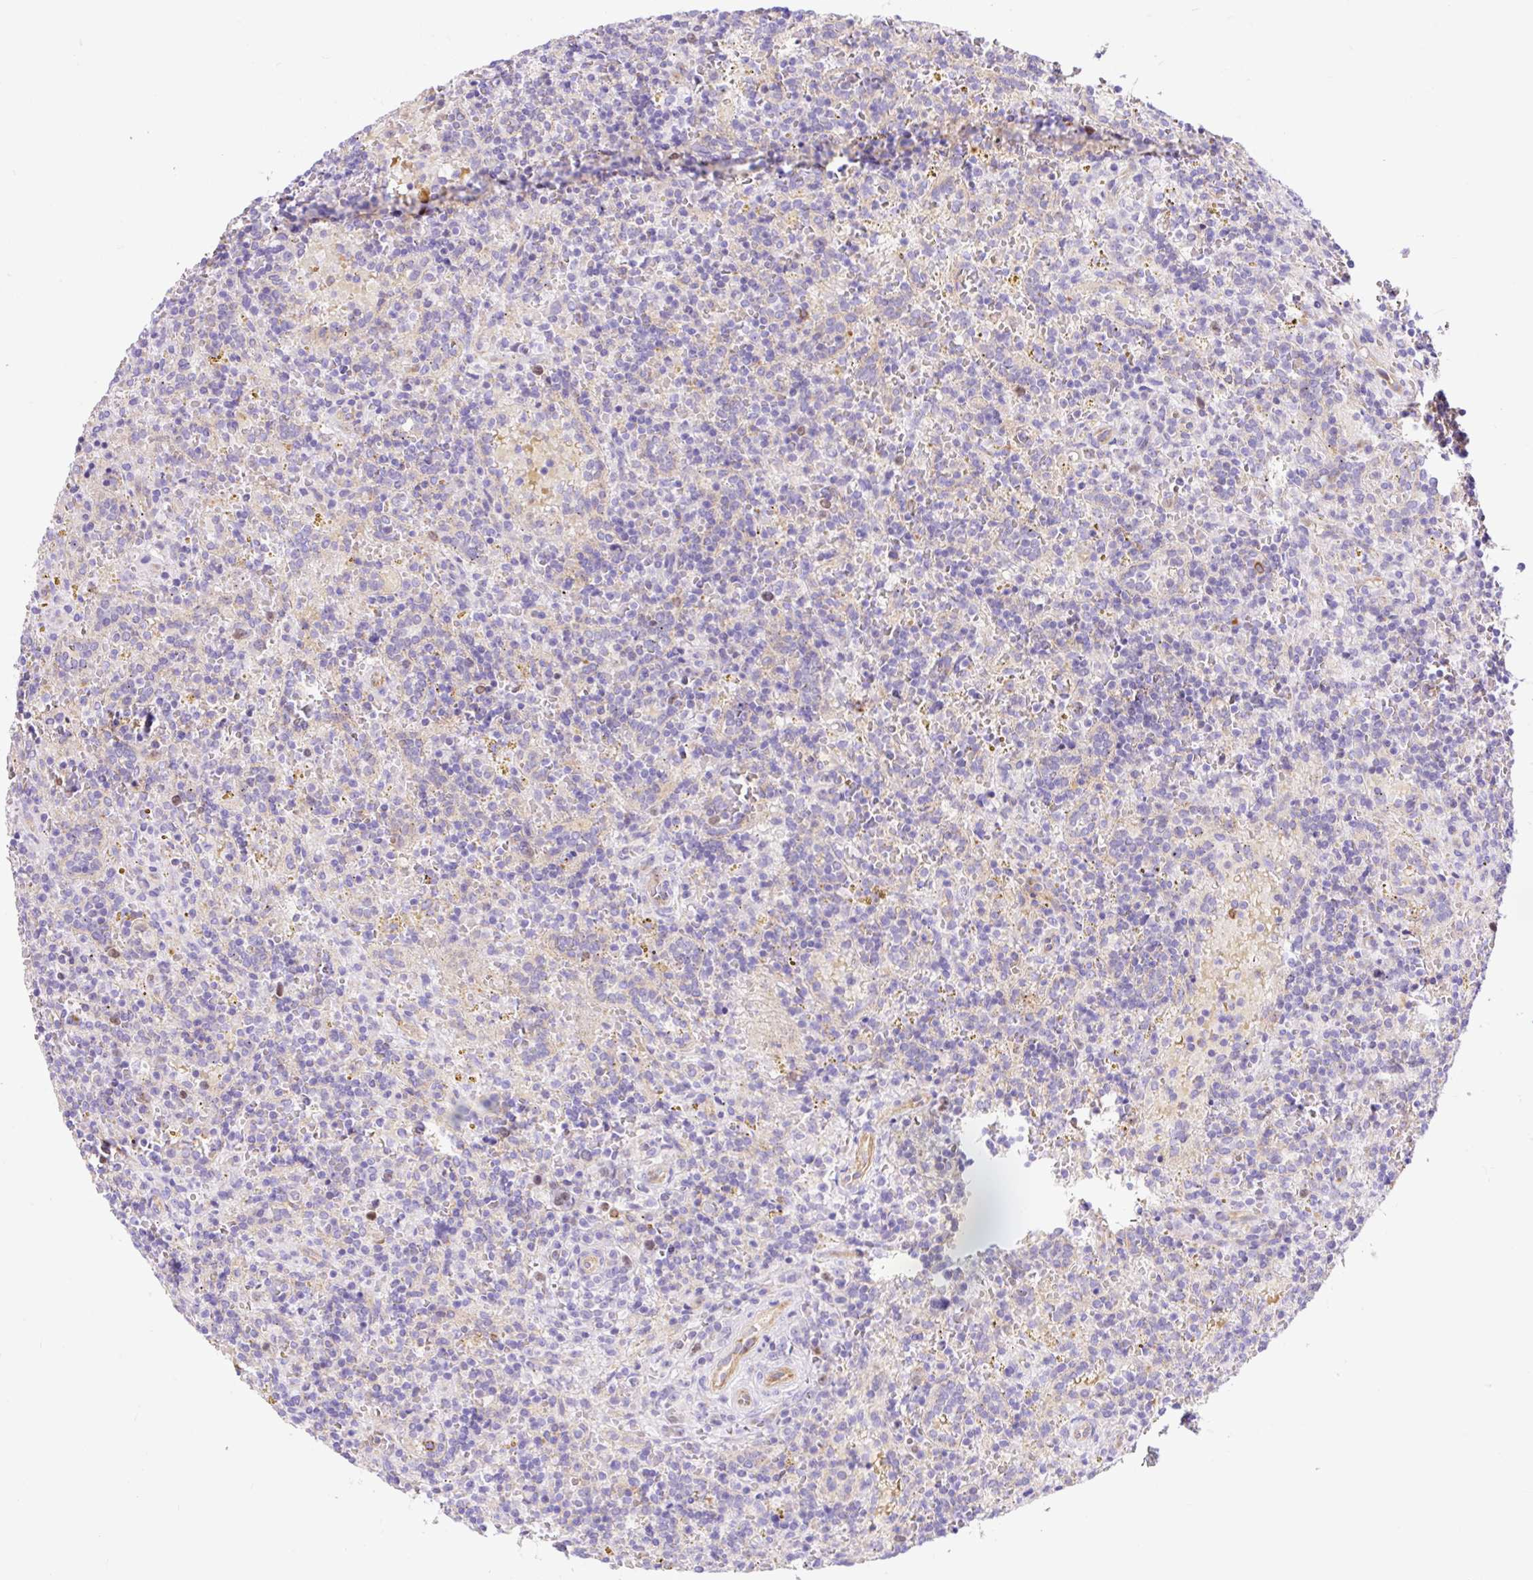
{"staining": {"intensity": "negative", "quantity": "none", "location": "none"}, "tissue": "lymphoma", "cell_type": "Tumor cells", "image_type": "cancer", "snomed": [{"axis": "morphology", "description": "Malignant lymphoma, non-Hodgkin's type, Low grade"}, {"axis": "topography", "description": "Spleen"}], "caption": "Tumor cells show no significant expression in low-grade malignant lymphoma, non-Hodgkin's type.", "gene": "HIP1R", "patient": {"sex": "male", "age": 67}}